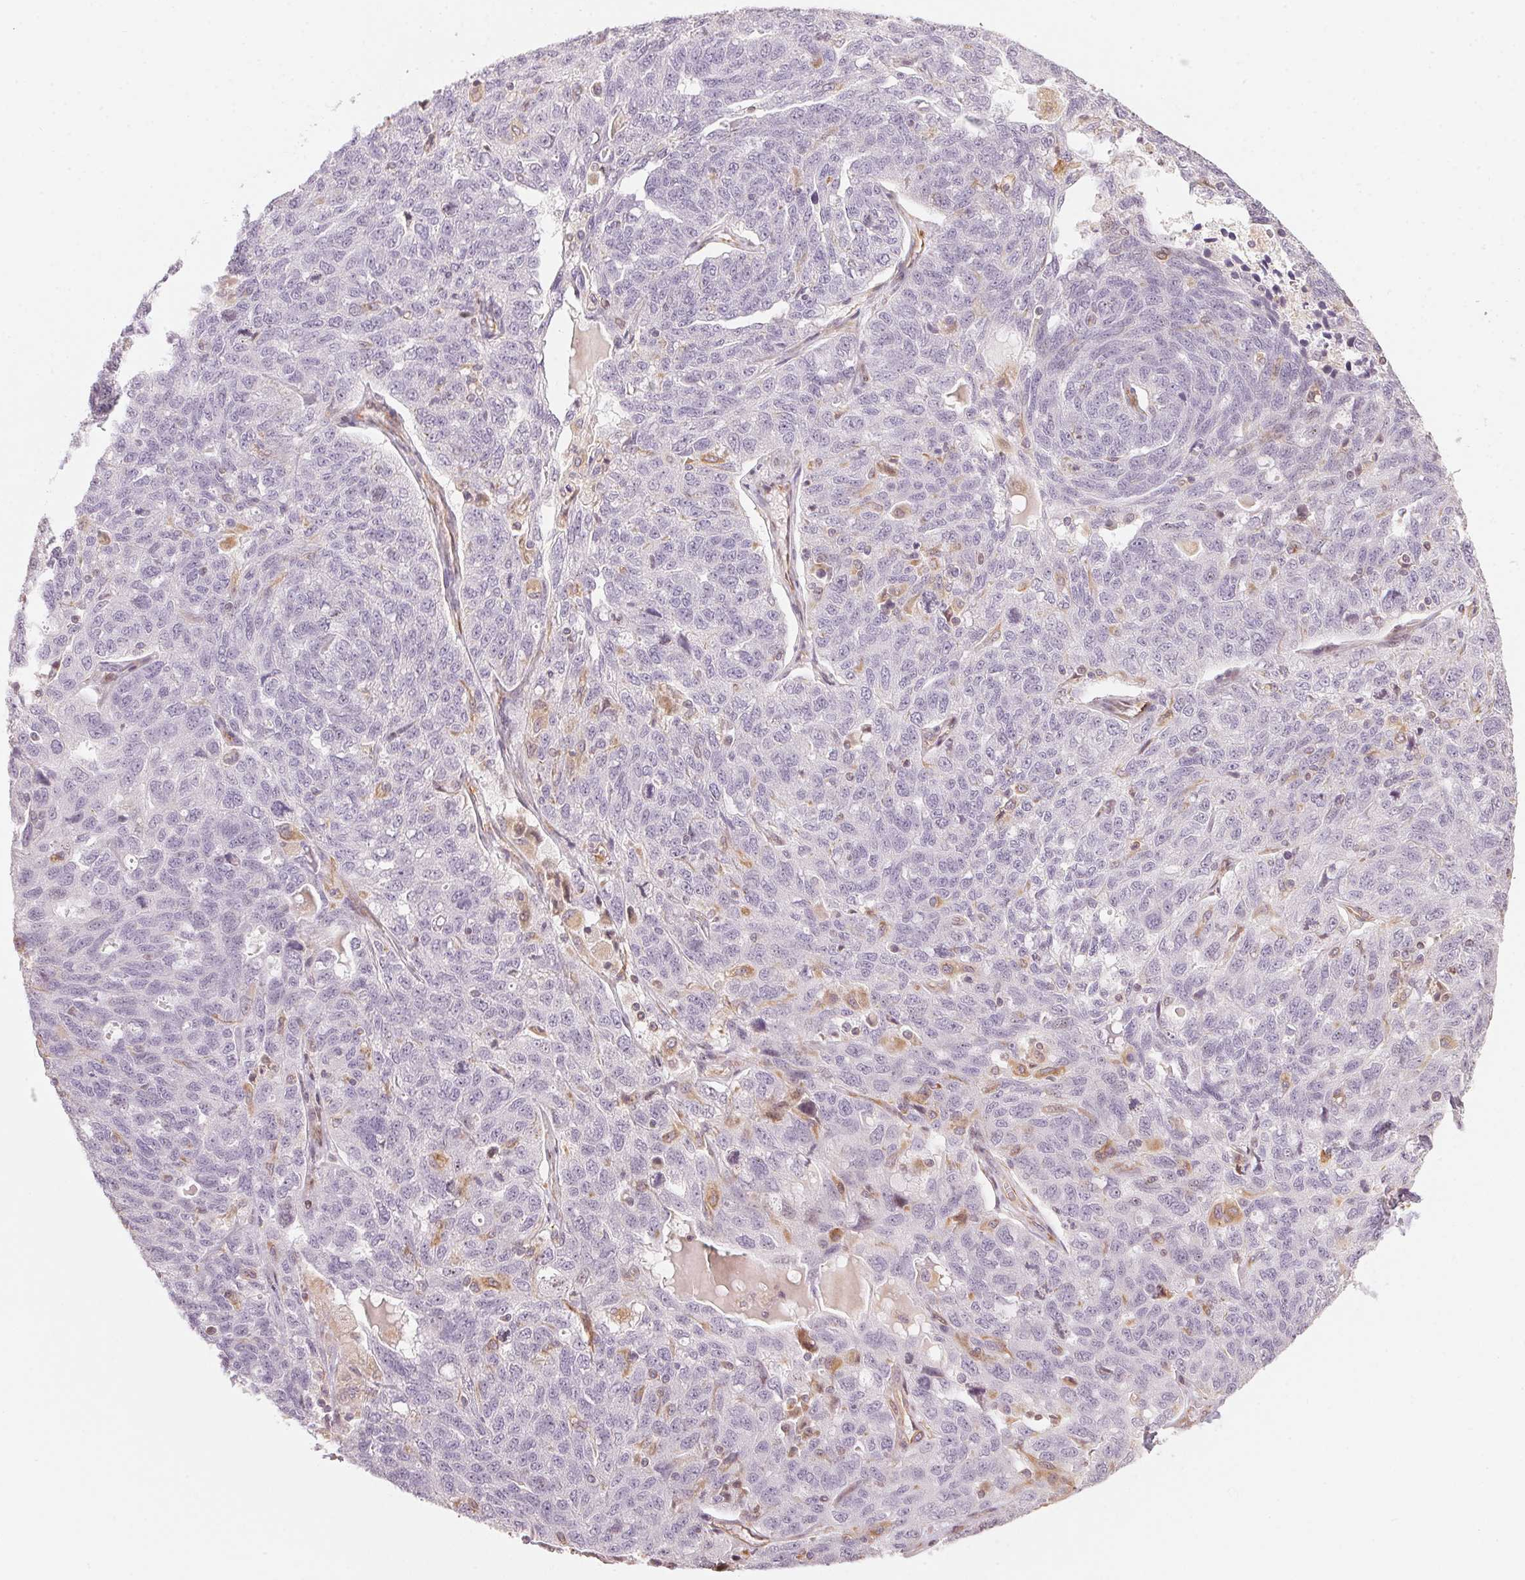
{"staining": {"intensity": "negative", "quantity": "none", "location": "none"}, "tissue": "ovarian cancer", "cell_type": "Tumor cells", "image_type": "cancer", "snomed": [{"axis": "morphology", "description": "Cystadenocarcinoma, serous, NOS"}, {"axis": "topography", "description": "Ovary"}], "caption": "Immunohistochemistry histopathology image of serous cystadenocarcinoma (ovarian) stained for a protein (brown), which shows no staining in tumor cells.", "gene": "FOXR2", "patient": {"sex": "female", "age": 71}}